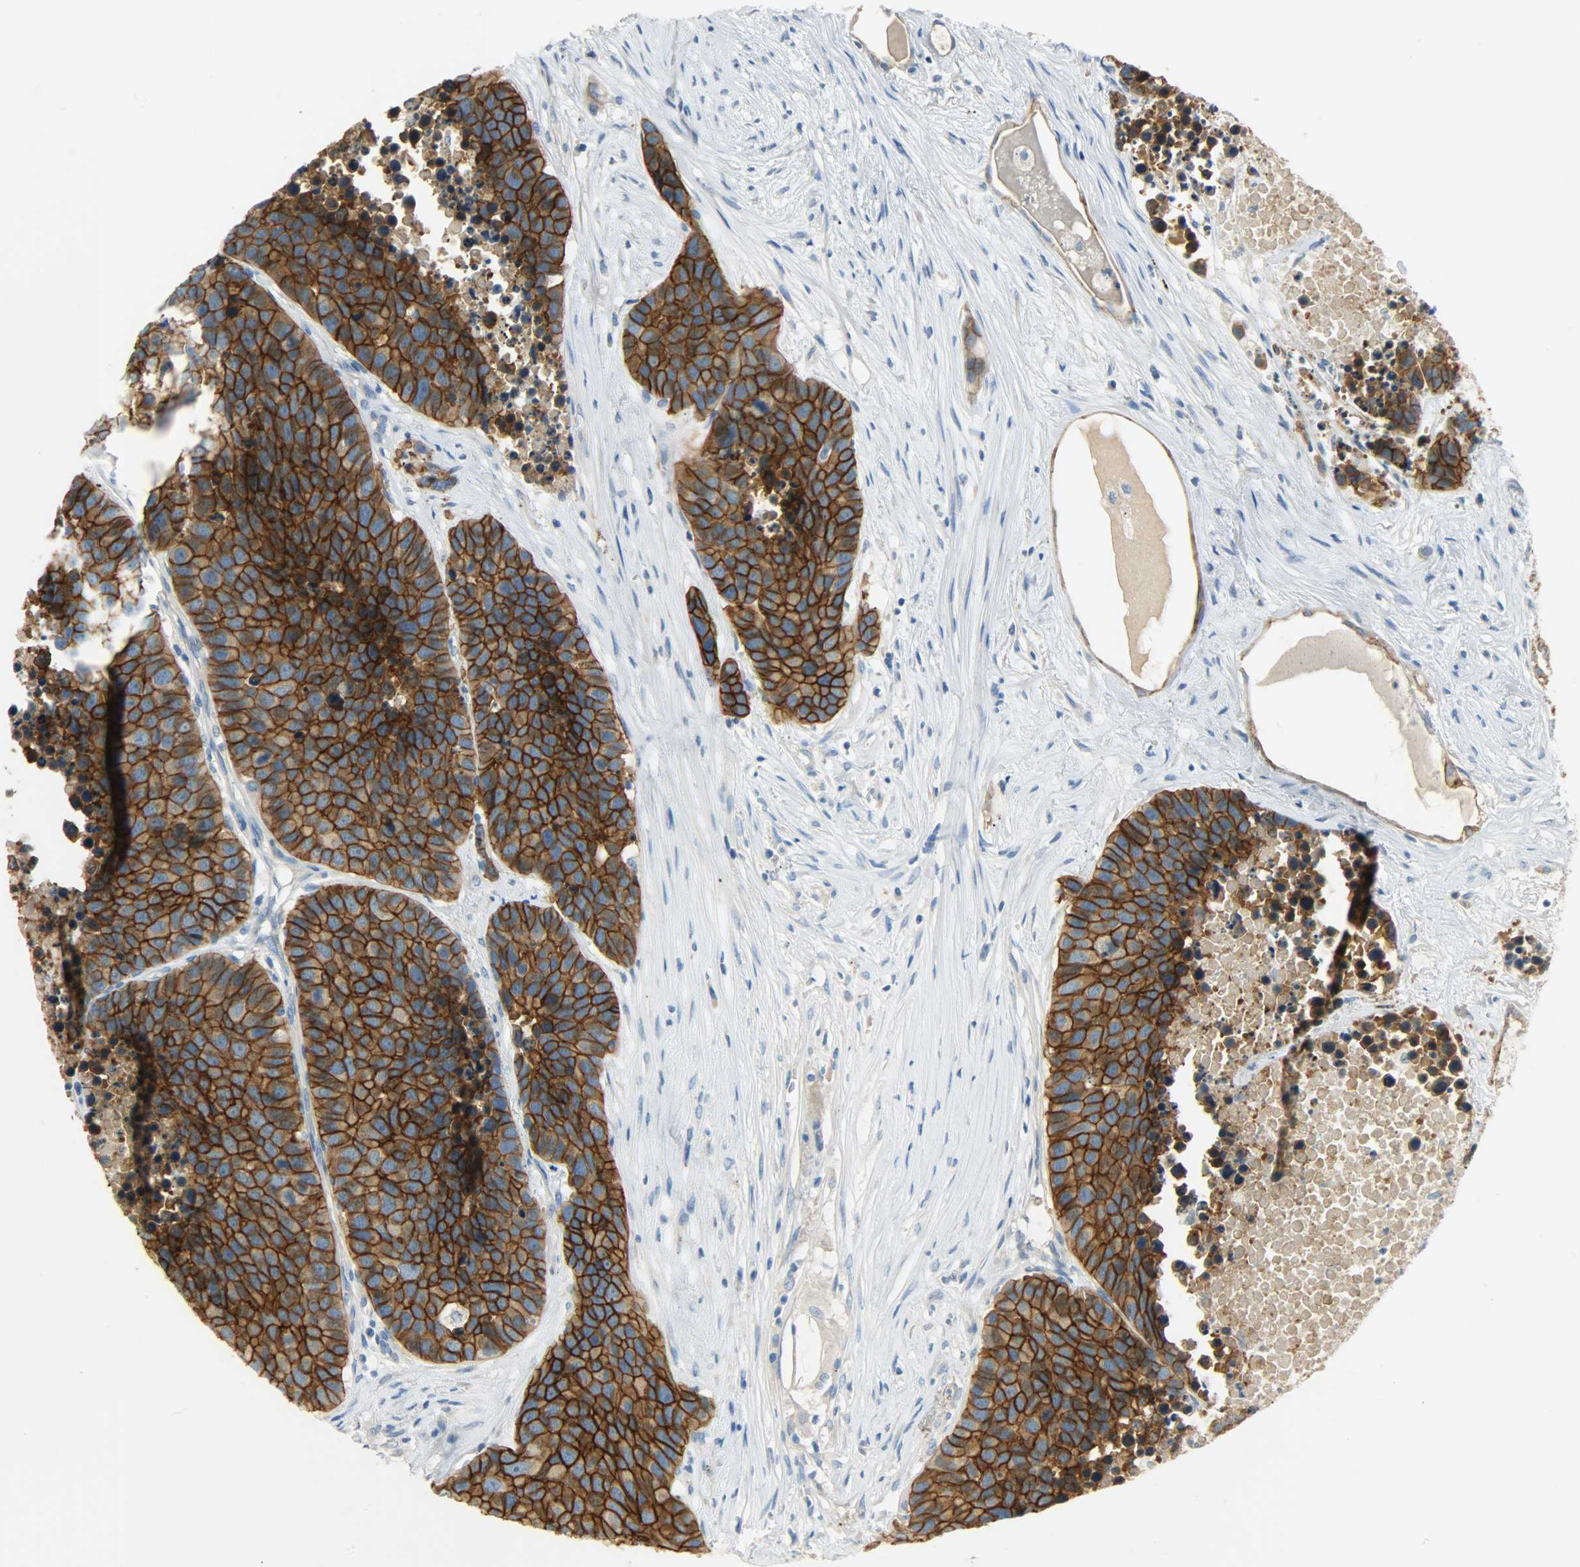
{"staining": {"intensity": "strong", "quantity": ">75%", "location": "cytoplasmic/membranous"}, "tissue": "carcinoid", "cell_type": "Tumor cells", "image_type": "cancer", "snomed": [{"axis": "morphology", "description": "Carcinoid, malignant, NOS"}, {"axis": "topography", "description": "Lung"}], "caption": "An immunohistochemistry (IHC) histopathology image of tumor tissue is shown. Protein staining in brown labels strong cytoplasmic/membranous positivity in carcinoid within tumor cells. The staining is performed using DAB brown chromogen to label protein expression. The nuclei are counter-stained blue using hematoxylin.", "gene": "DSG2", "patient": {"sex": "male", "age": 60}}